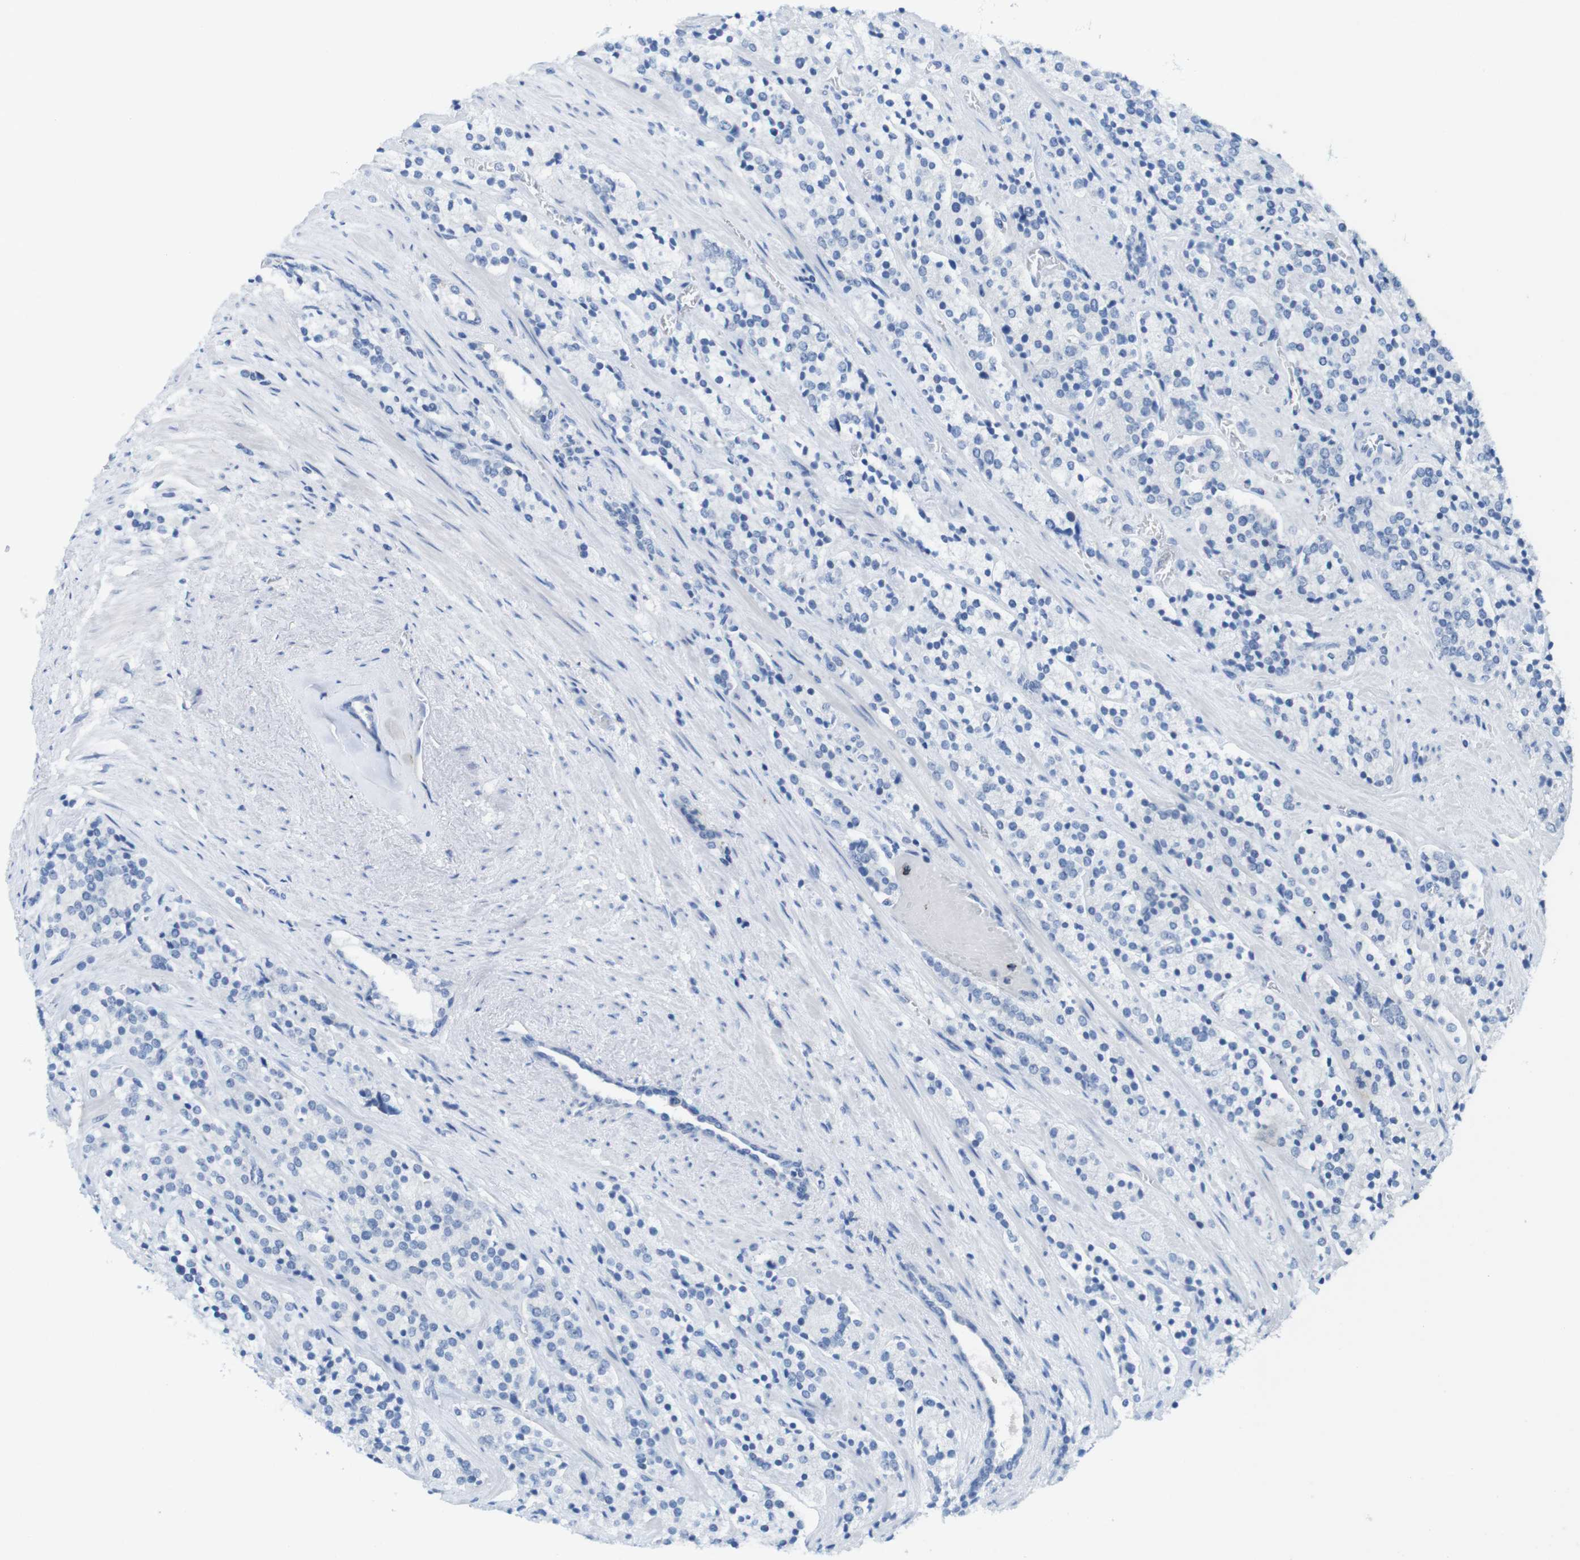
{"staining": {"intensity": "negative", "quantity": "none", "location": "none"}, "tissue": "prostate cancer", "cell_type": "Tumor cells", "image_type": "cancer", "snomed": [{"axis": "morphology", "description": "Adenocarcinoma, High grade"}, {"axis": "topography", "description": "Prostate"}], "caption": "Human prostate adenocarcinoma (high-grade) stained for a protein using IHC displays no expression in tumor cells.", "gene": "OPN1SW", "patient": {"sex": "male", "age": 71}}